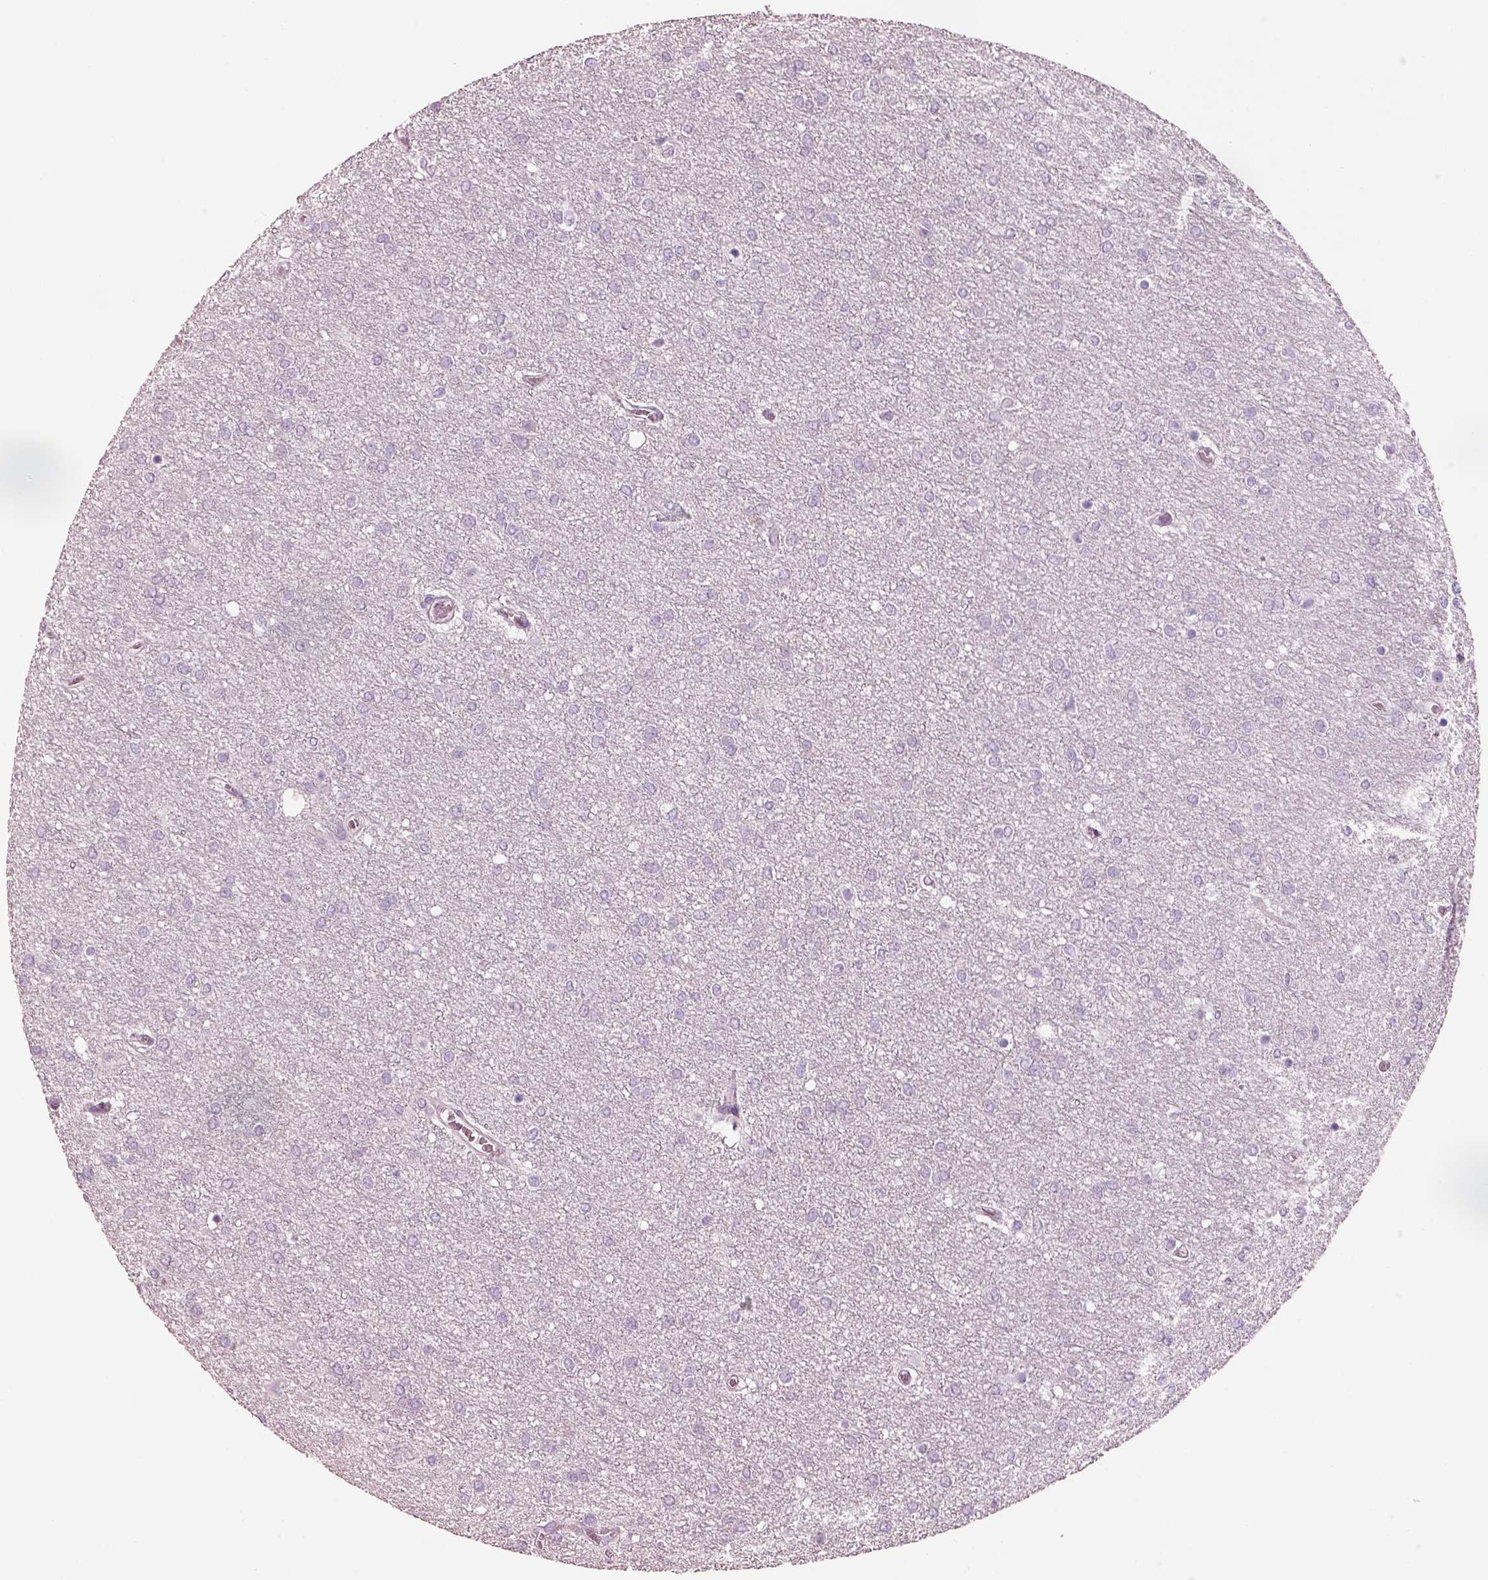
{"staining": {"intensity": "negative", "quantity": "none", "location": "none"}, "tissue": "glioma", "cell_type": "Tumor cells", "image_type": "cancer", "snomed": [{"axis": "morphology", "description": "Glioma, malignant, High grade"}, {"axis": "topography", "description": "Brain"}], "caption": "Immunohistochemistry (IHC) micrograph of malignant high-grade glioma stained for a protein (brown), which shows no staining in tumor cells.", "gene": "PNOC", "patient": {"sex": "female", "age": 61}}